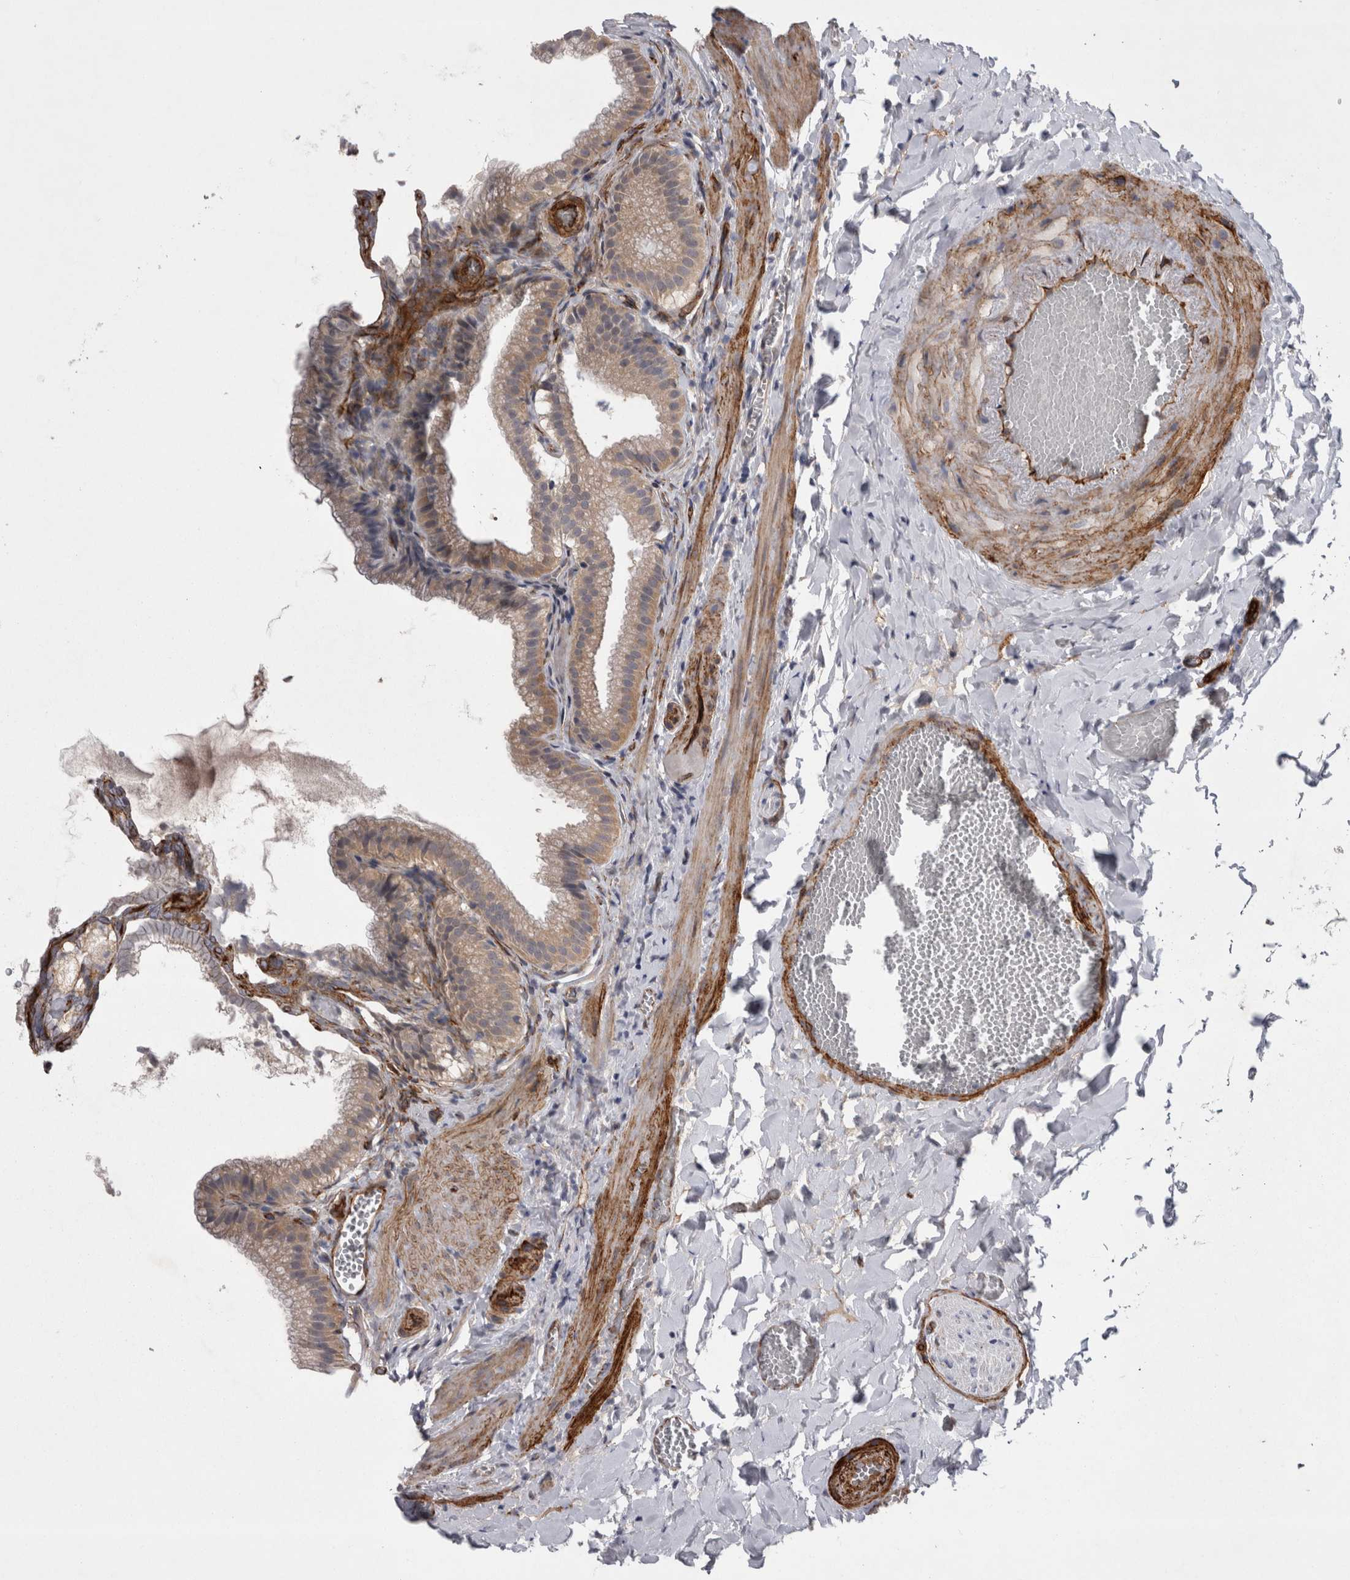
{"staining": {"intensity": "weak", "quantity": ">75%", "location": "cytoplasmic/membranous"}, "tissue": "gallbladder", "cell_type": "Glandular cells", "image_type": "normal", "snomed": [{"axis": "morphology", "description": "Normal tissue, NOS"}, {"axis": "topography", "description": "Gallbladder"}], "caption": "Immunohistochemical staining of unremarkable human gallbladder exhibits >75% levels of weak cytoplasmic/membranous protein staining in about >75% of glandular cells. (Brightfield microscopy of DAB IHC at high magnification).", "gene": "DDX6", "patient": {"sex": "male", "age": 38}}